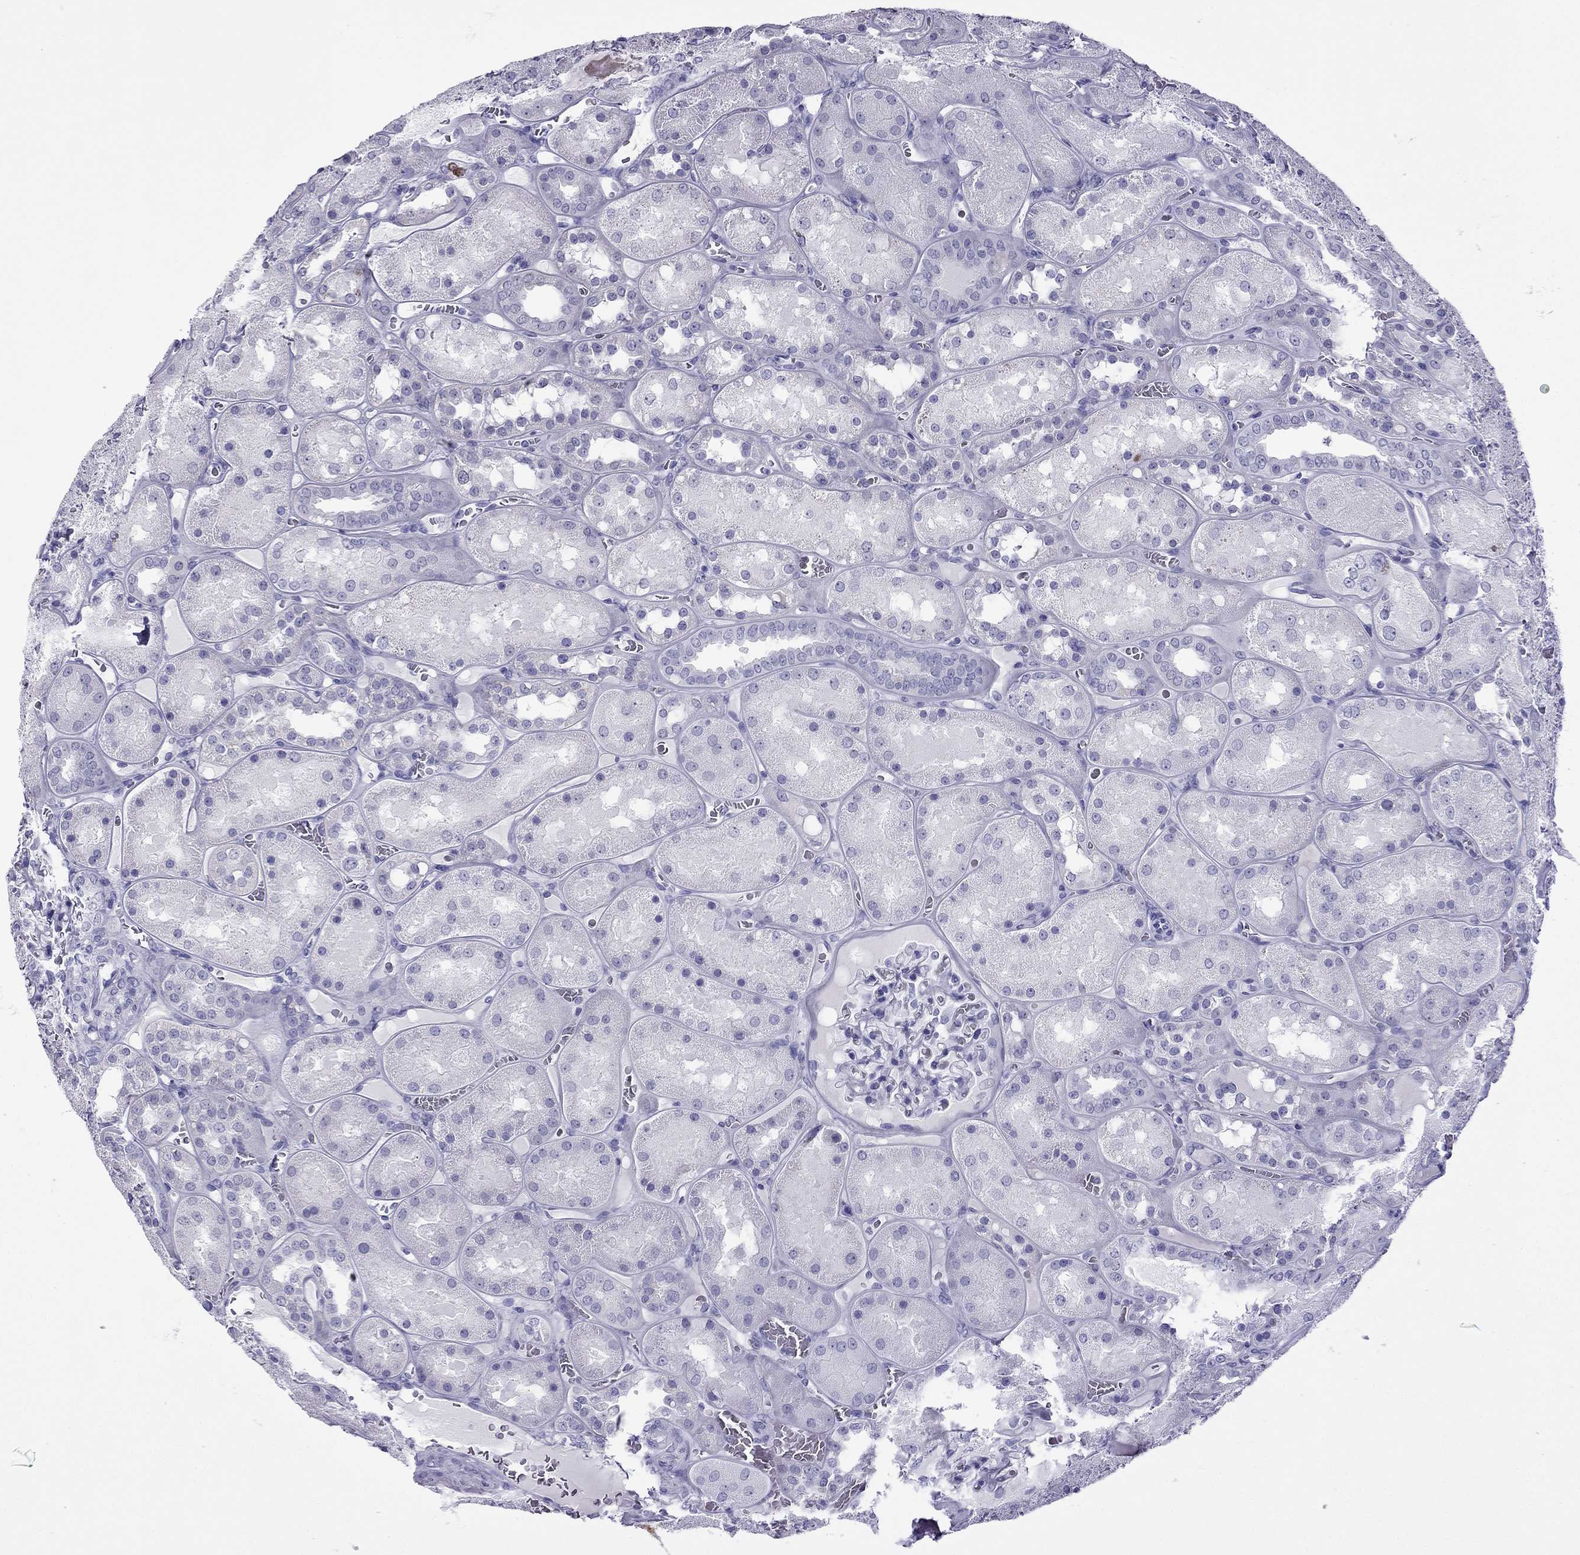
{"staining": {"intensity": "negative", "quantity": "none", "location": "none"}, "tissue": "kidney", "cell_type": "Cells in glomeruli", "image_type": "normal", "snomed": [{"axis": "morphology", "description": "Normal tissue, NOS"}, {"axis": "topography", "description": "Kidney"}], "caption": "Immunohistochemistry (IHC) of unremarkable human kidney reveals no staining in cells in glomeruli.", "gene": "TFF3", "patient": {"sex": "male", "age": 73}}